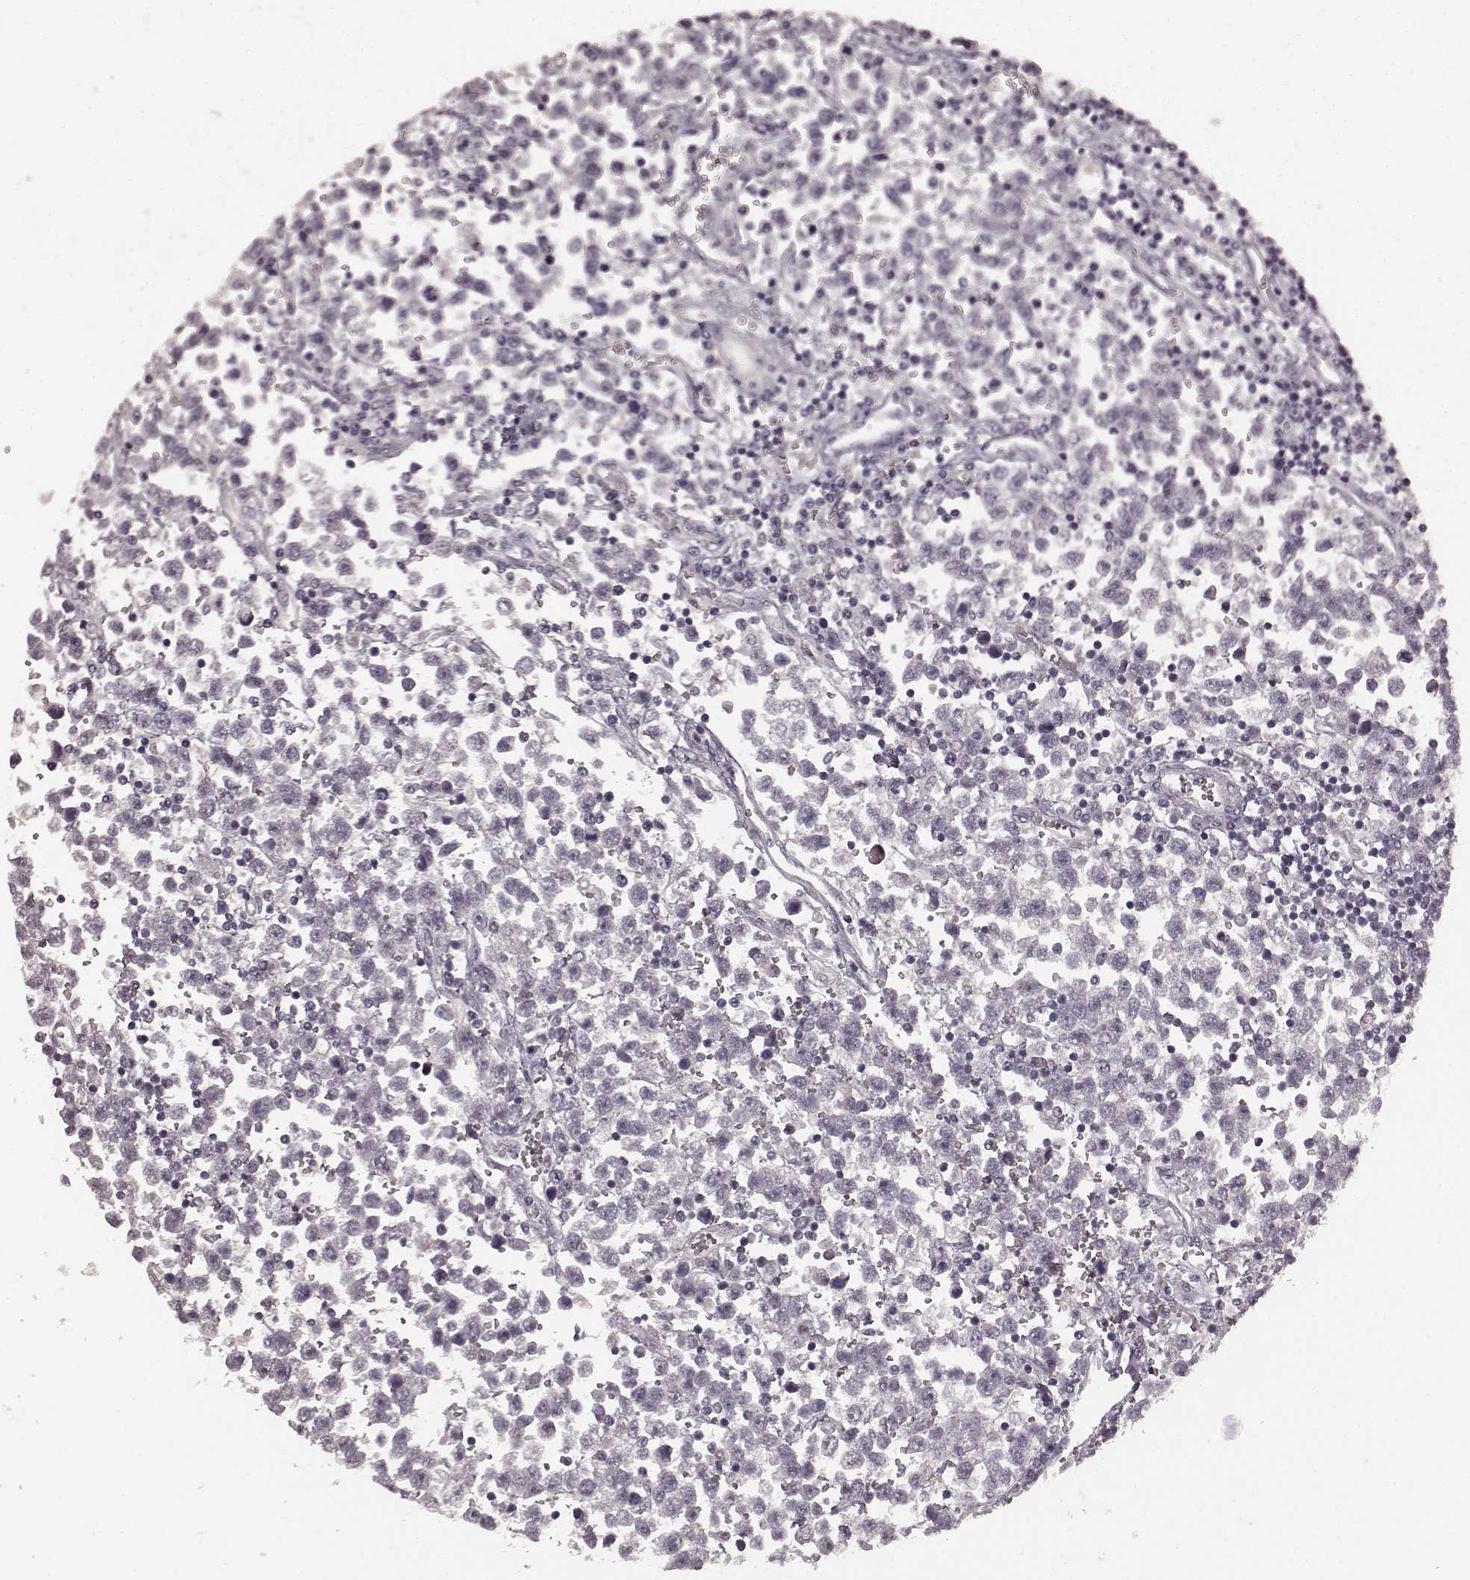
{"staining": {"intensity": "negative", "quantity": "none", "location": "none"}, "tissue": "testis cancer", "cell_type": "Tumor cells", "image_type": "cancer", "snomed": [{"axis": "morphology", "description": "Seminoma, NOS"}, {"axis": "topography", "description": "Testis"}], "caption": "A high-resolution micrograph shows IHC staining of testis cancer, which shows no significant staining in tumor cells. (DAB immunohistochemistry (IHC), high magnification).", "gene": "PRKCE", "patient": {"sex": "male", "age": 34}}